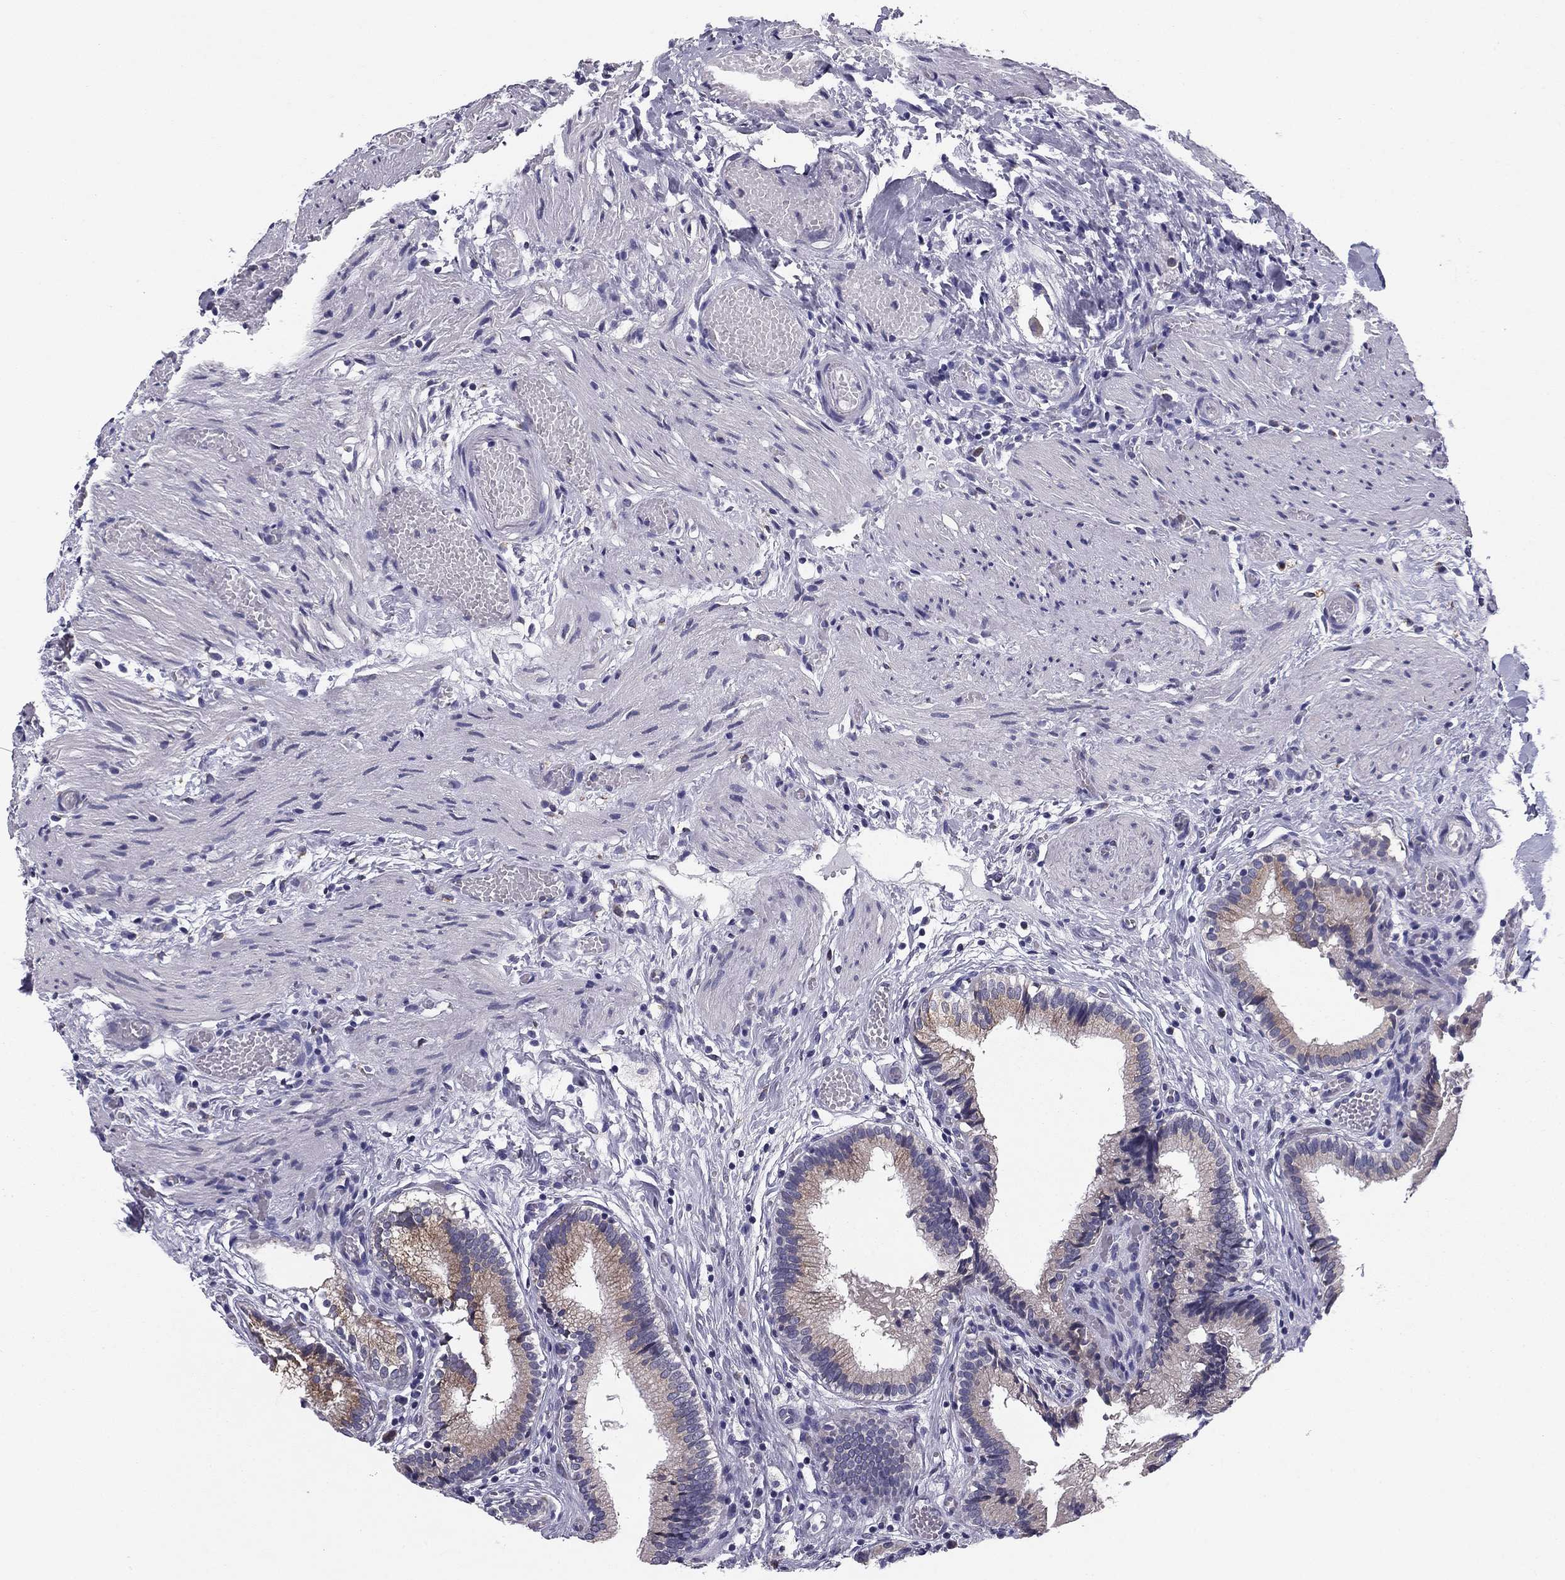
{"staining": {"intensity": "moderate", "quantity": "25%-75%", "location": "cytoplasmic/membranous"}, "tissue": "gallbladder", "cell_type": "Glandular cells", "image_type": "normal", "snomed": [{"axis": "morphology", "description": "Normal tissue, NOS"}, {"axis": "topography", "description": "Gallbladder"}], "caption": "Gallbladder stained with DAB immunohistochemistry (IHC) displays medium levels of moderate cytoplasmic/membranous staining in approximately 25%-75% of glandular cells. (DAB = brown stain, brightfield microscopy at high magnification).", "gene": "TMED3", "patient": {"sex": "female", "age": 24}}